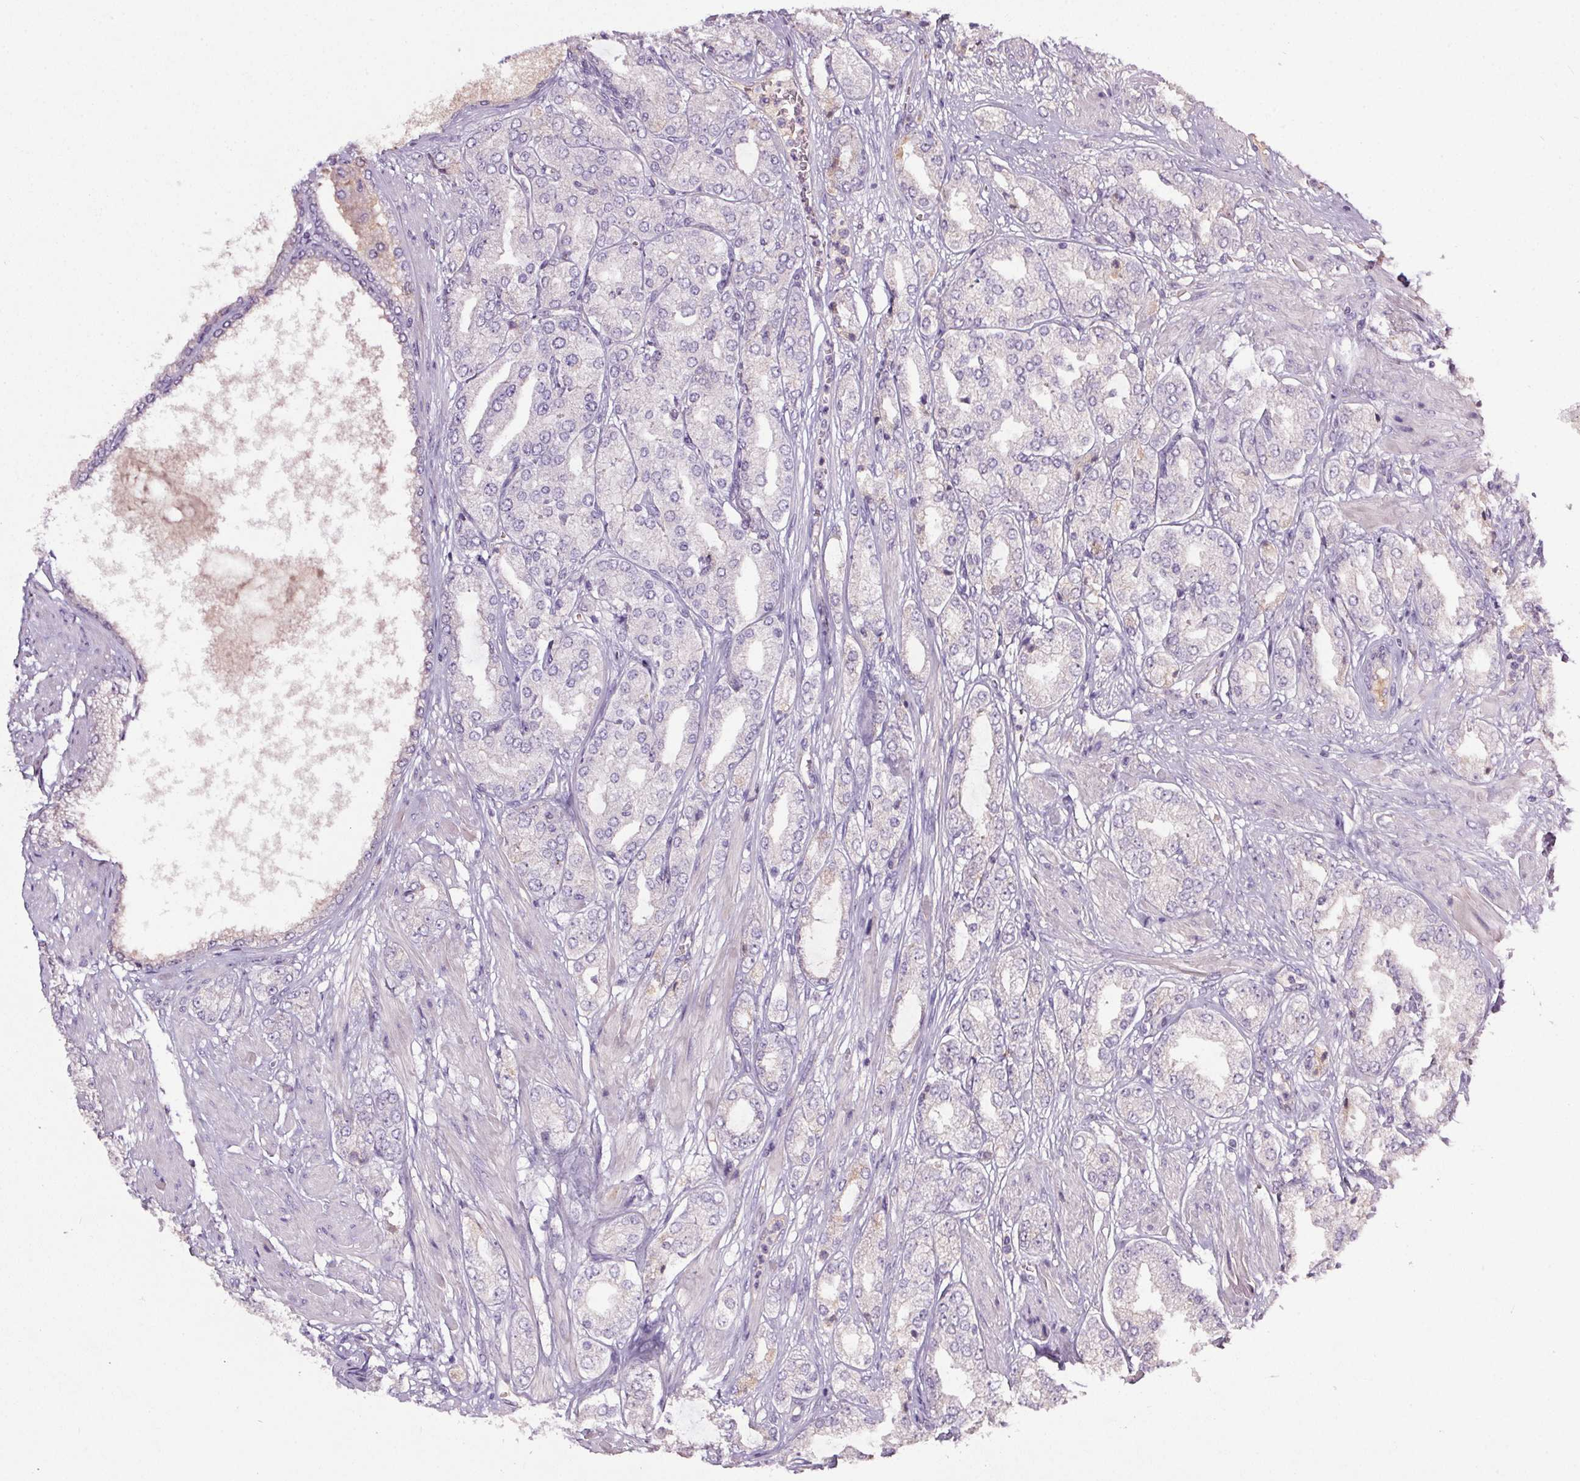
{"staining": {"intensity": "negative", "quantity": "none", "location": "none"}, "tissue": "prostate cancer", "cell_type": "Tumor cells", "image_type": "cancer", "snomed": [{"axis": "morphology", "description": "Adenocarcinoma, High grade"}, {"axis": "topography", "description": "Prostate"}], "caption": "High magnification brightfield microscopy of adenocarcinoma (high-grade) (prostate) stained with DAB (3,3'-diaminobenzidine) (brown) and counterstained with hematoxylin (blue): tumor cells show no significant staining.", "gene": "APOC4", "patient": {"sex": "male", "age": 68}}